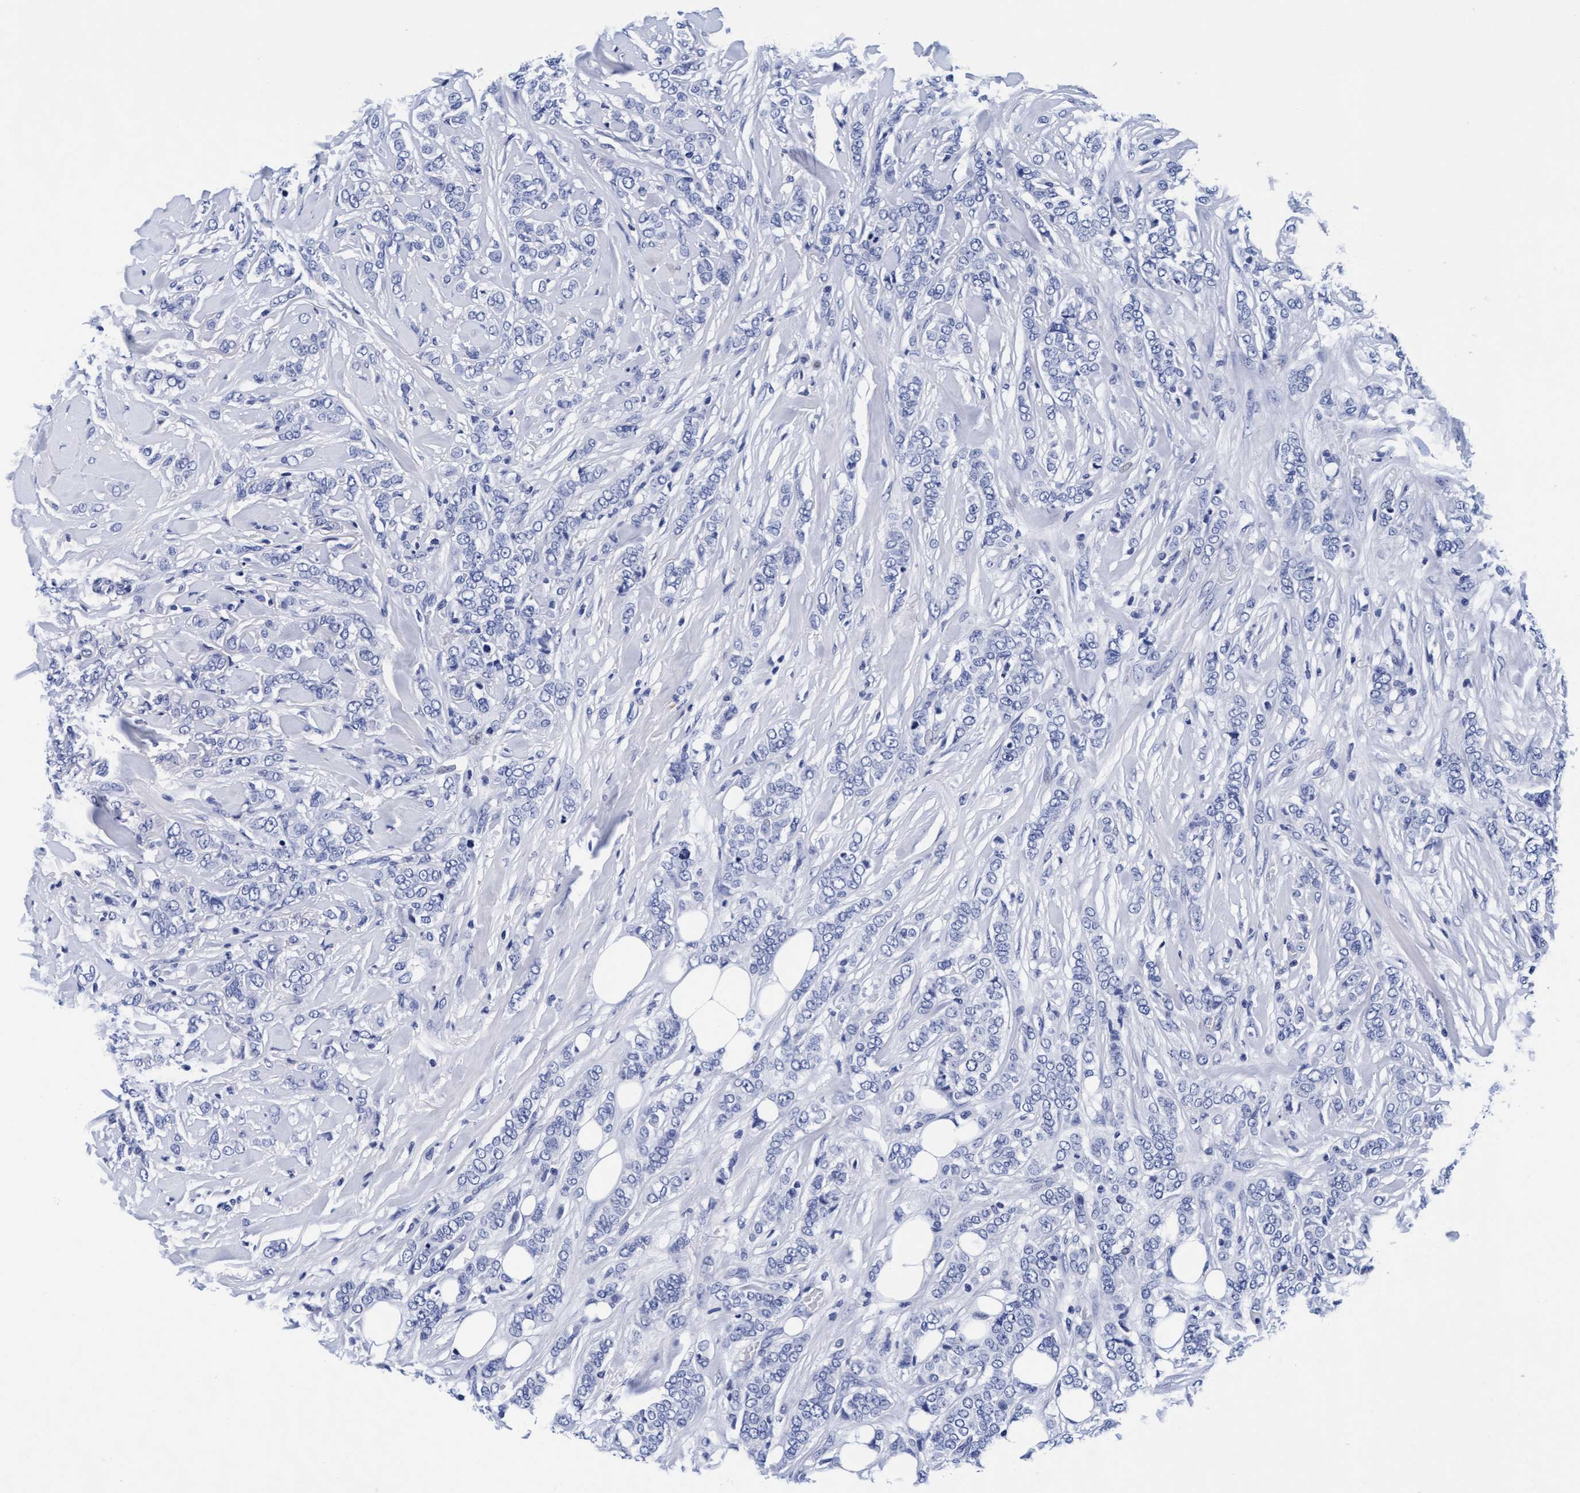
{"staining": {"intensity": "negative", "quantity": "none", "location": "none"}, "tissue": "breast cancer", "cell_type": "Tumor cells", "image_type": "cancer", "snomed": [{"axis": "morphology", "description": "Lobular carcinoma"}, {"axis": "topography", "description": "Skin"}, {"axis": "topography", "description": "Breast"}], "caption": "An image of breast lobular carcinoma stained for a protein shows no brown staining in tumor cells.", "gene": "ARSG", "patient": {"sex": "female", "age": 46}}